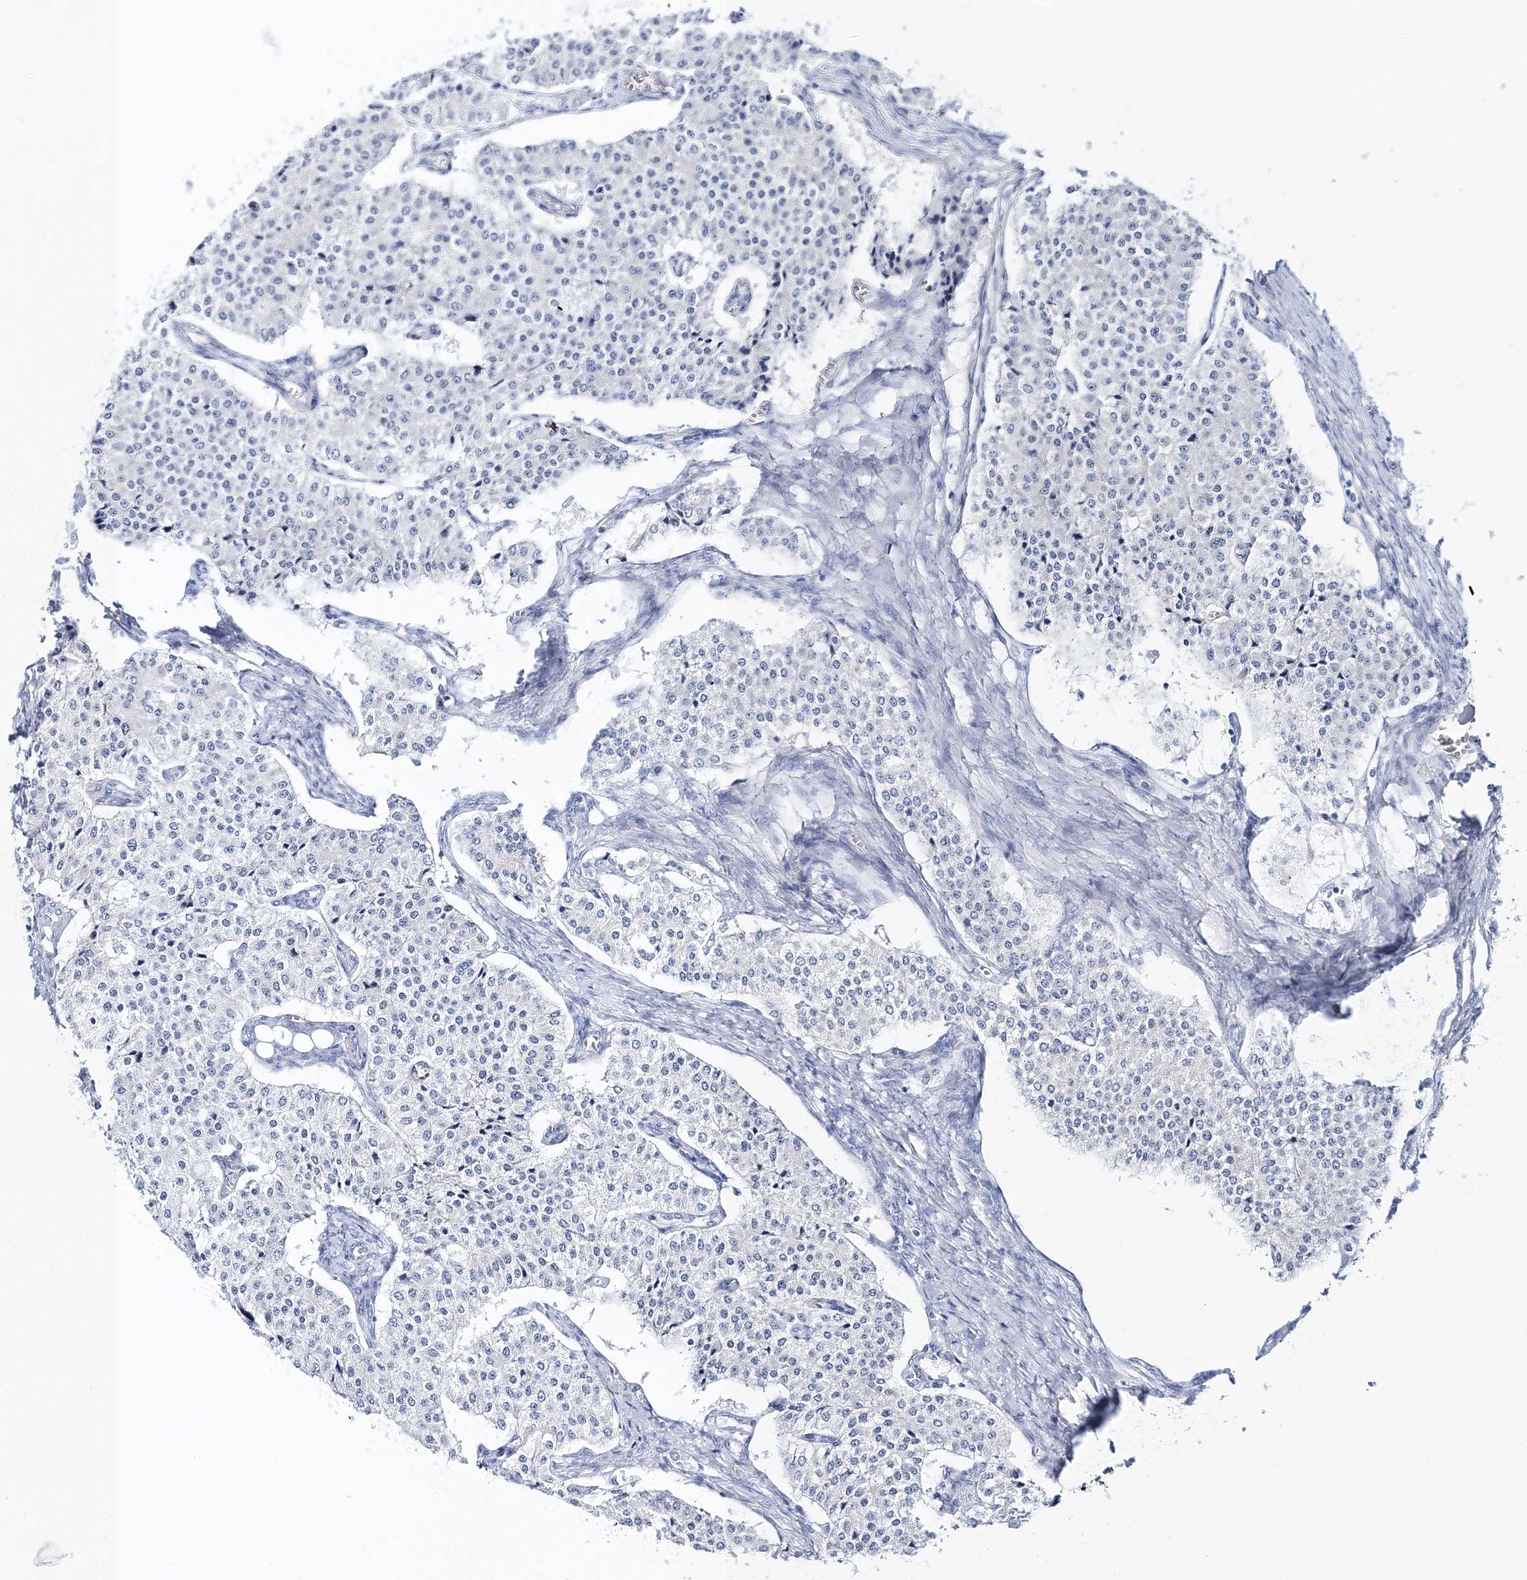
{"staining": {"intensity": "negative", "quantity": "none", "location": "none"}, "tissue": "carcinoid", "cell_type": "Tumor cells", "image_type": "cancer", "snomed": [{"axis": "morphology", "description": "Carcinoid, malignant, NOS"}, {"axis": "topography", "description": "Colon"}], "caption": "Immunohistochemistry (IHC) of carcinoid demonstrates no expression in tumor cells.", "gene": "MYOZ2", "patient": {"sex": "female", "age": 52}}